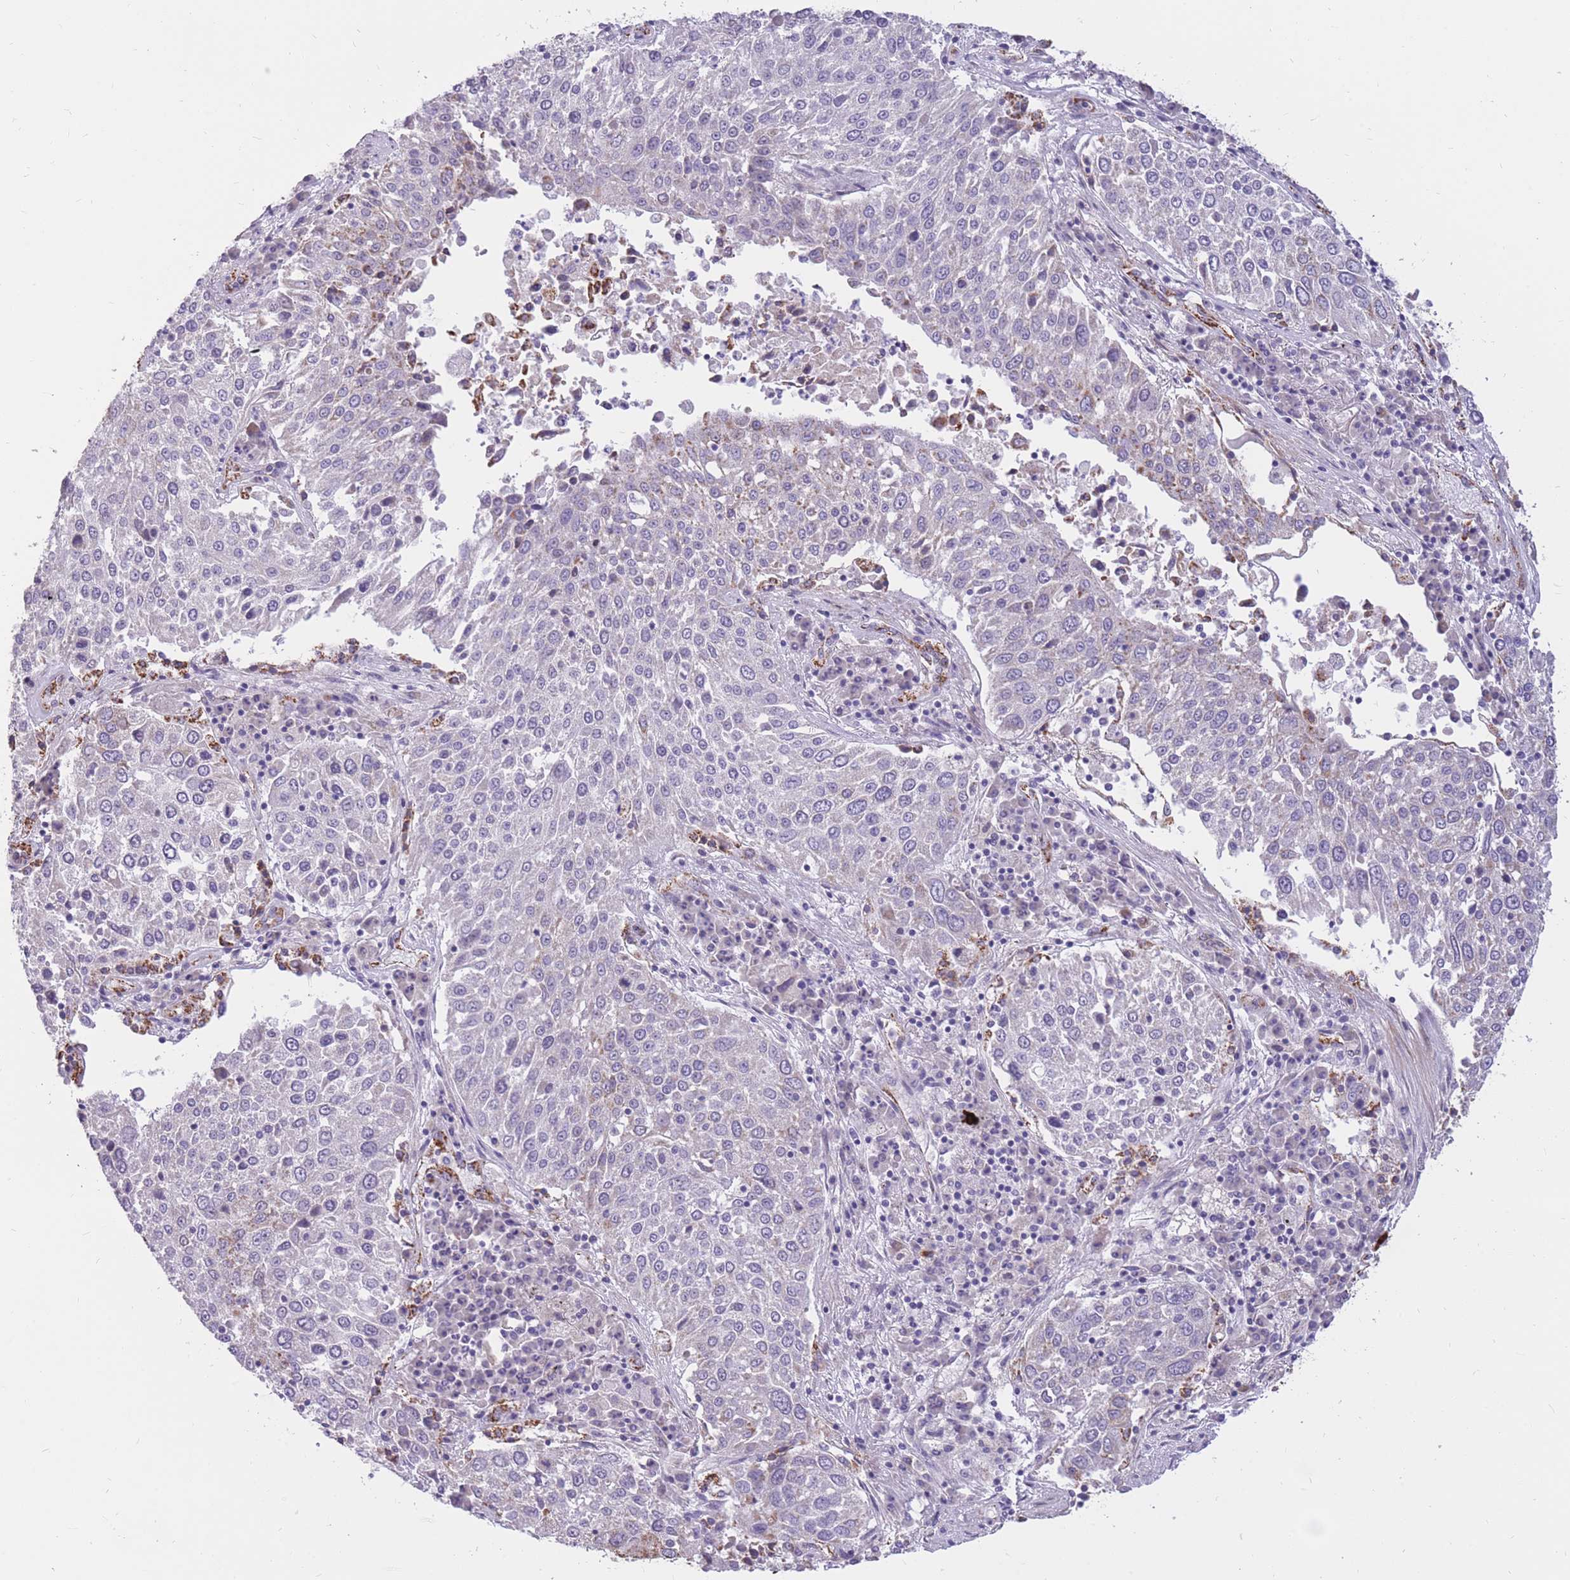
{"staining": {"intensity": "moderate", "quantity": "<25%", "location": "cytoplasmic/membranous"}, "tissue": "lung cancer", "cell_type": "Tumor cells", "image_type": "cancer", "snomed": [{"axis": "morphology", "description": "Squamous cell carcinoma, NOS"}, {"axis": "topography", "description": "Lung"}], "caption": "Tumor cells demonstrate moderate cytoplasmic/membranous expression in approximately <25% of cells in lung cancer (squamous cell carcinoma).", "gene": "RNF170", "patient": {"sex": "male", "age": 65}}